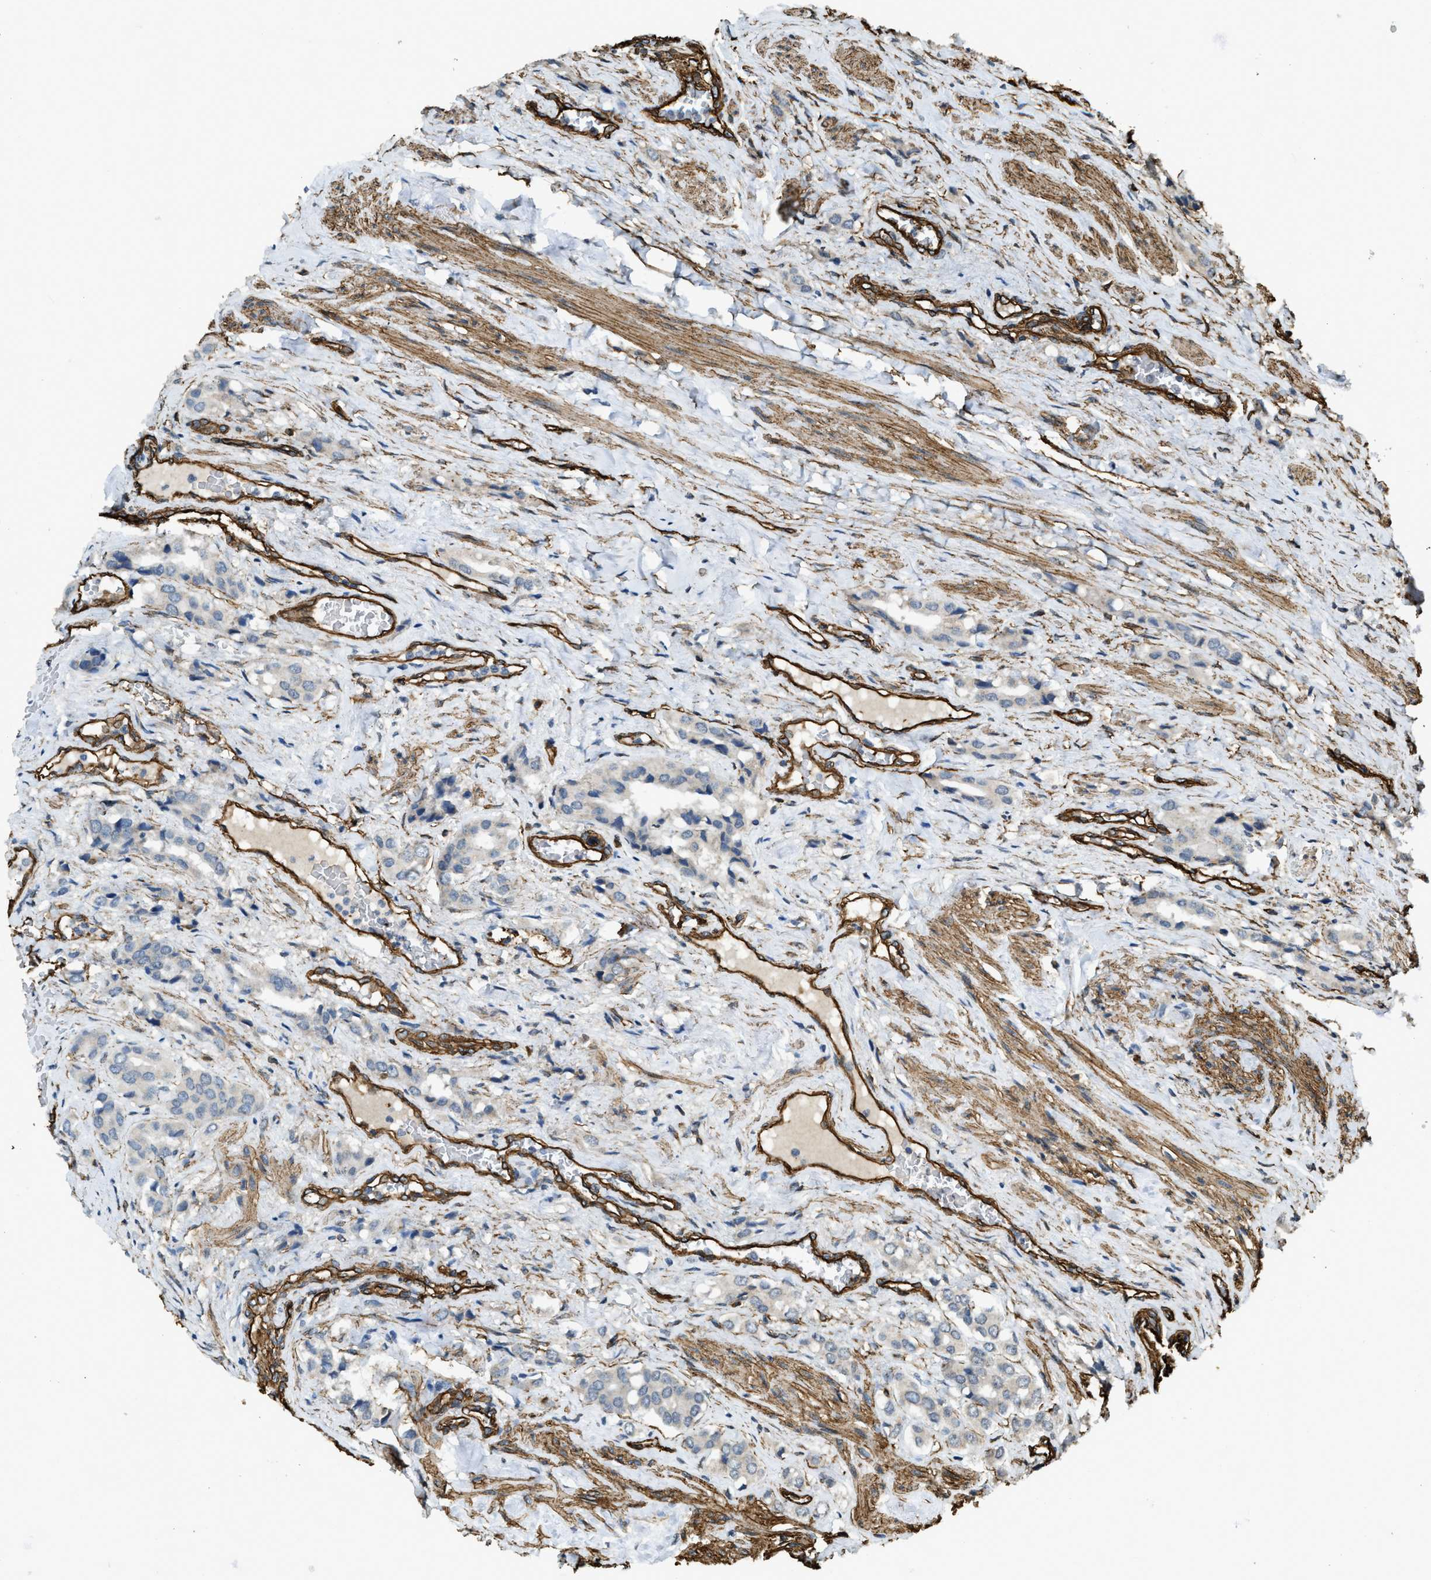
{"staining": {"intensity": "negative", "quantity": "none", "location": "none"}, "tissue": "prostate cancer", "cell_type": "Tumor cells", "image_type": "cancer", "snomed": [{"axis": "morphology", "description": "Adenocarcinoma, High grade"}, {"axis": "topography", "description": "Prostate"}], "caption": "A high-resolution micrograph shows immunohistochemistry staining of prostate cancer, which displays no significant expression in tumor cells.", "gene": "NMB", "patient": {"sex": "male", "age": 52}}